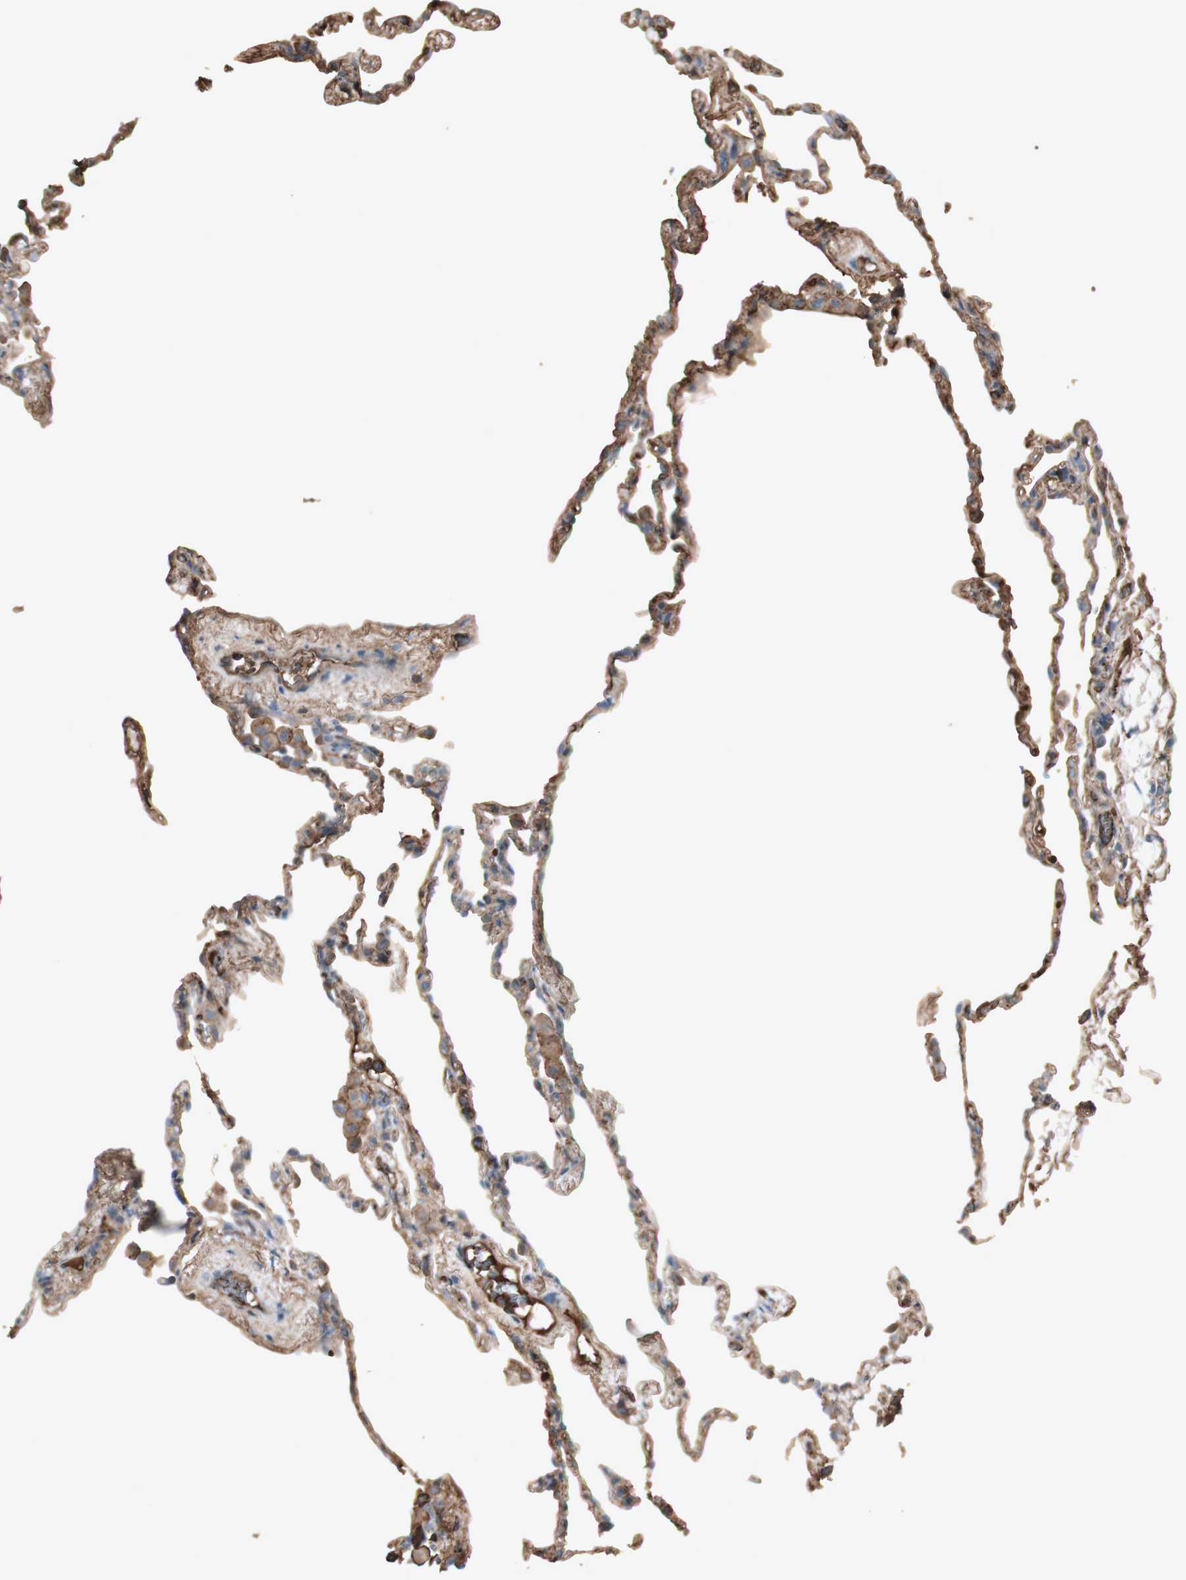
{"staining": {"intensity": "moderate", "quantity": "25%-75%", "location": "cytoplasmic/membranous"}, "tissue": "lung", "cell_type": "Alveolar cells", "image_type": "normal", "snomed": [{"axis": "morphology", "description": "Normal tissue, NOS"}, {"axis": "topography", "description": "Lung"}], "caption": "Benign lung shows moderate cytoplasmic/membranous expression in about 25%-75% of alveolar cells.", "gene": "MMP14", "patient": {"sex": "male", "age": 59}}